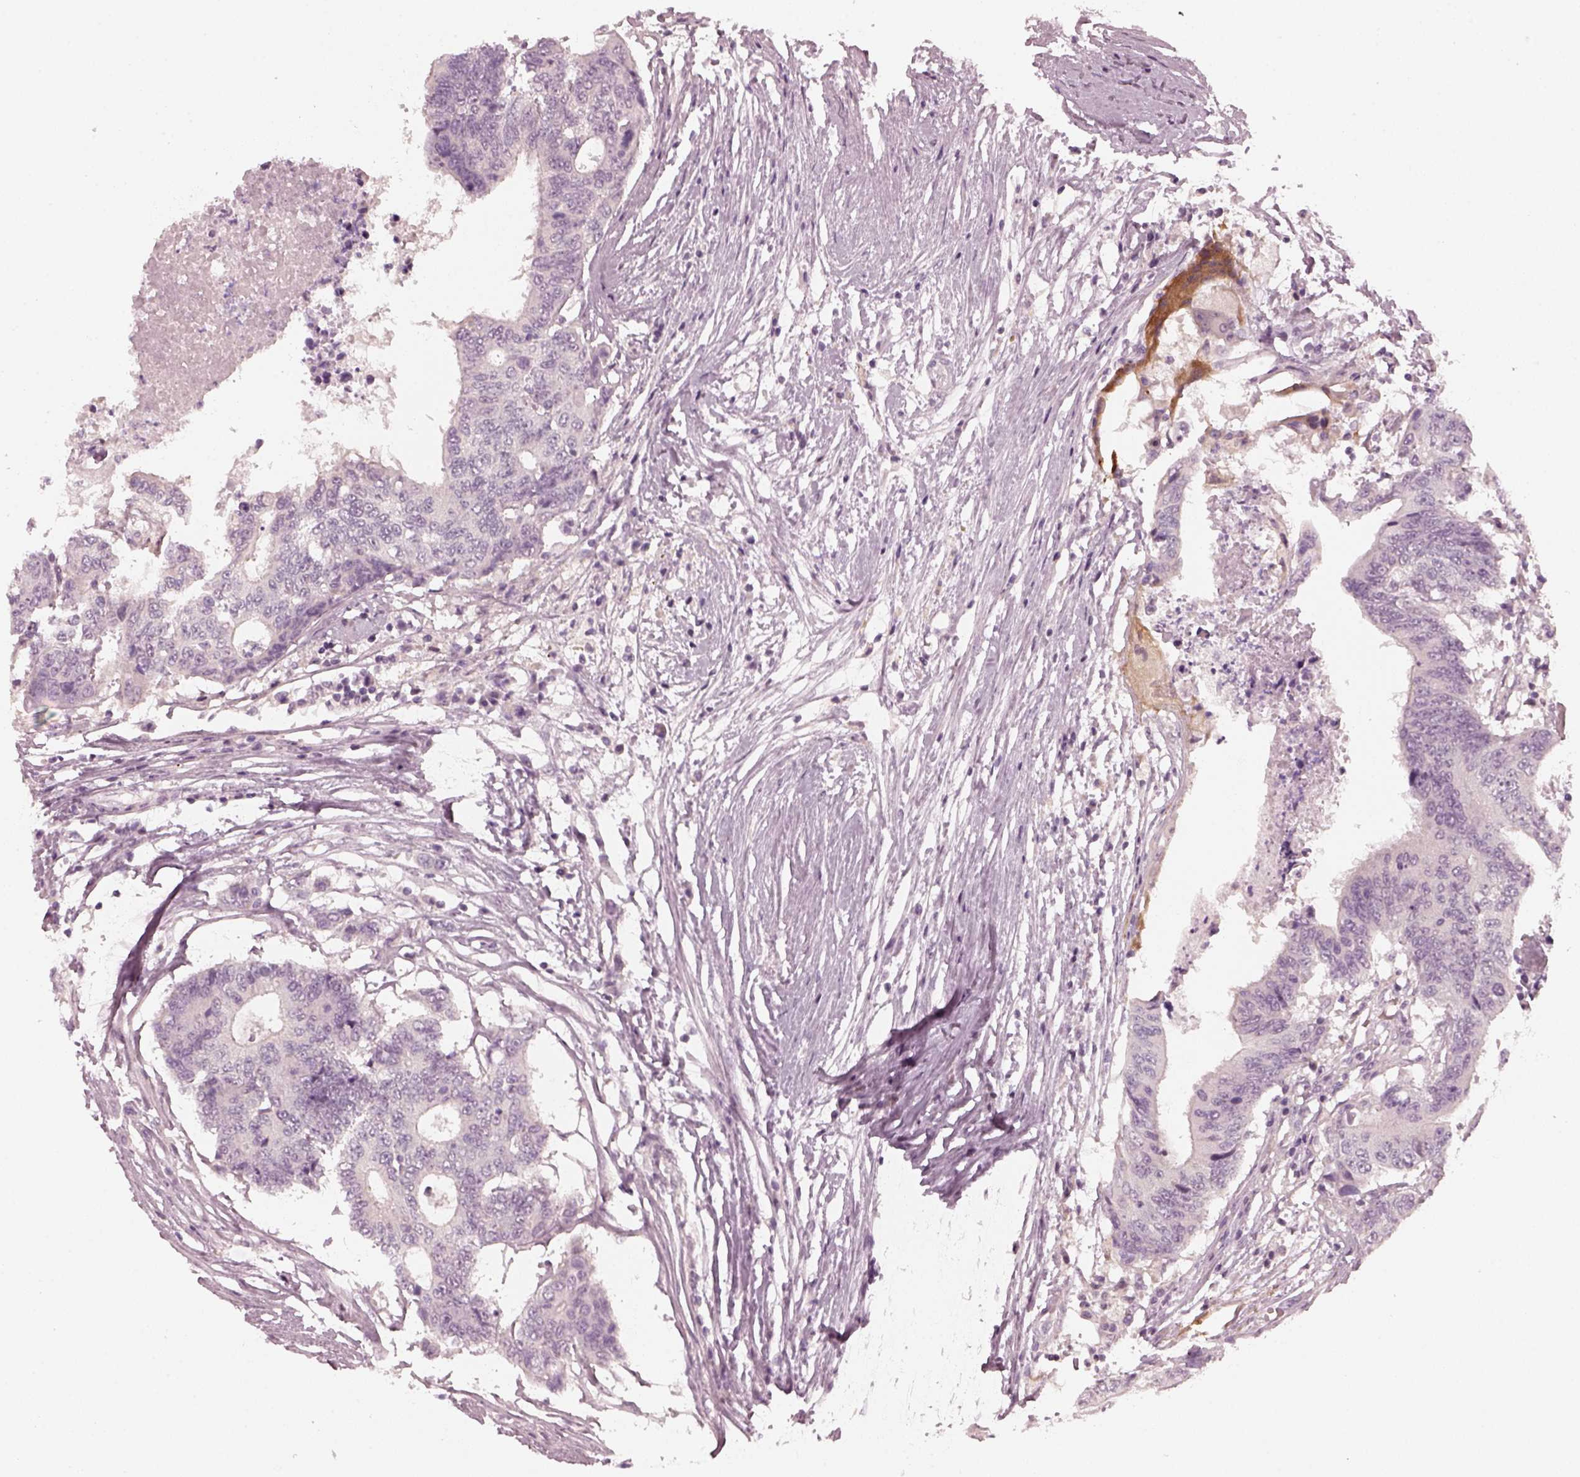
{"staining": {"intensity": "negative", "quantity": "none", "location": "none"}, "tissue": "colorectal cancer", "cell_type": "Tumor cells", "image_type": "cancer", "snomed": [{"axis": "morphology", "description": "Adenocarcinoma, NOS"}, {"axis": "topography", "description": "Colon"}], "caption": "A high-resolution histopathology image shows IHC staining of adenocarcinoma (colorectal), which exhibits no significant positivity in tumor cells. The staining is performed using DAB brown chromogen with nuclei counter-stained in using hematoxylin.", "gene": "CHIT1", "patient": {"sex": "female", "age": 48}}